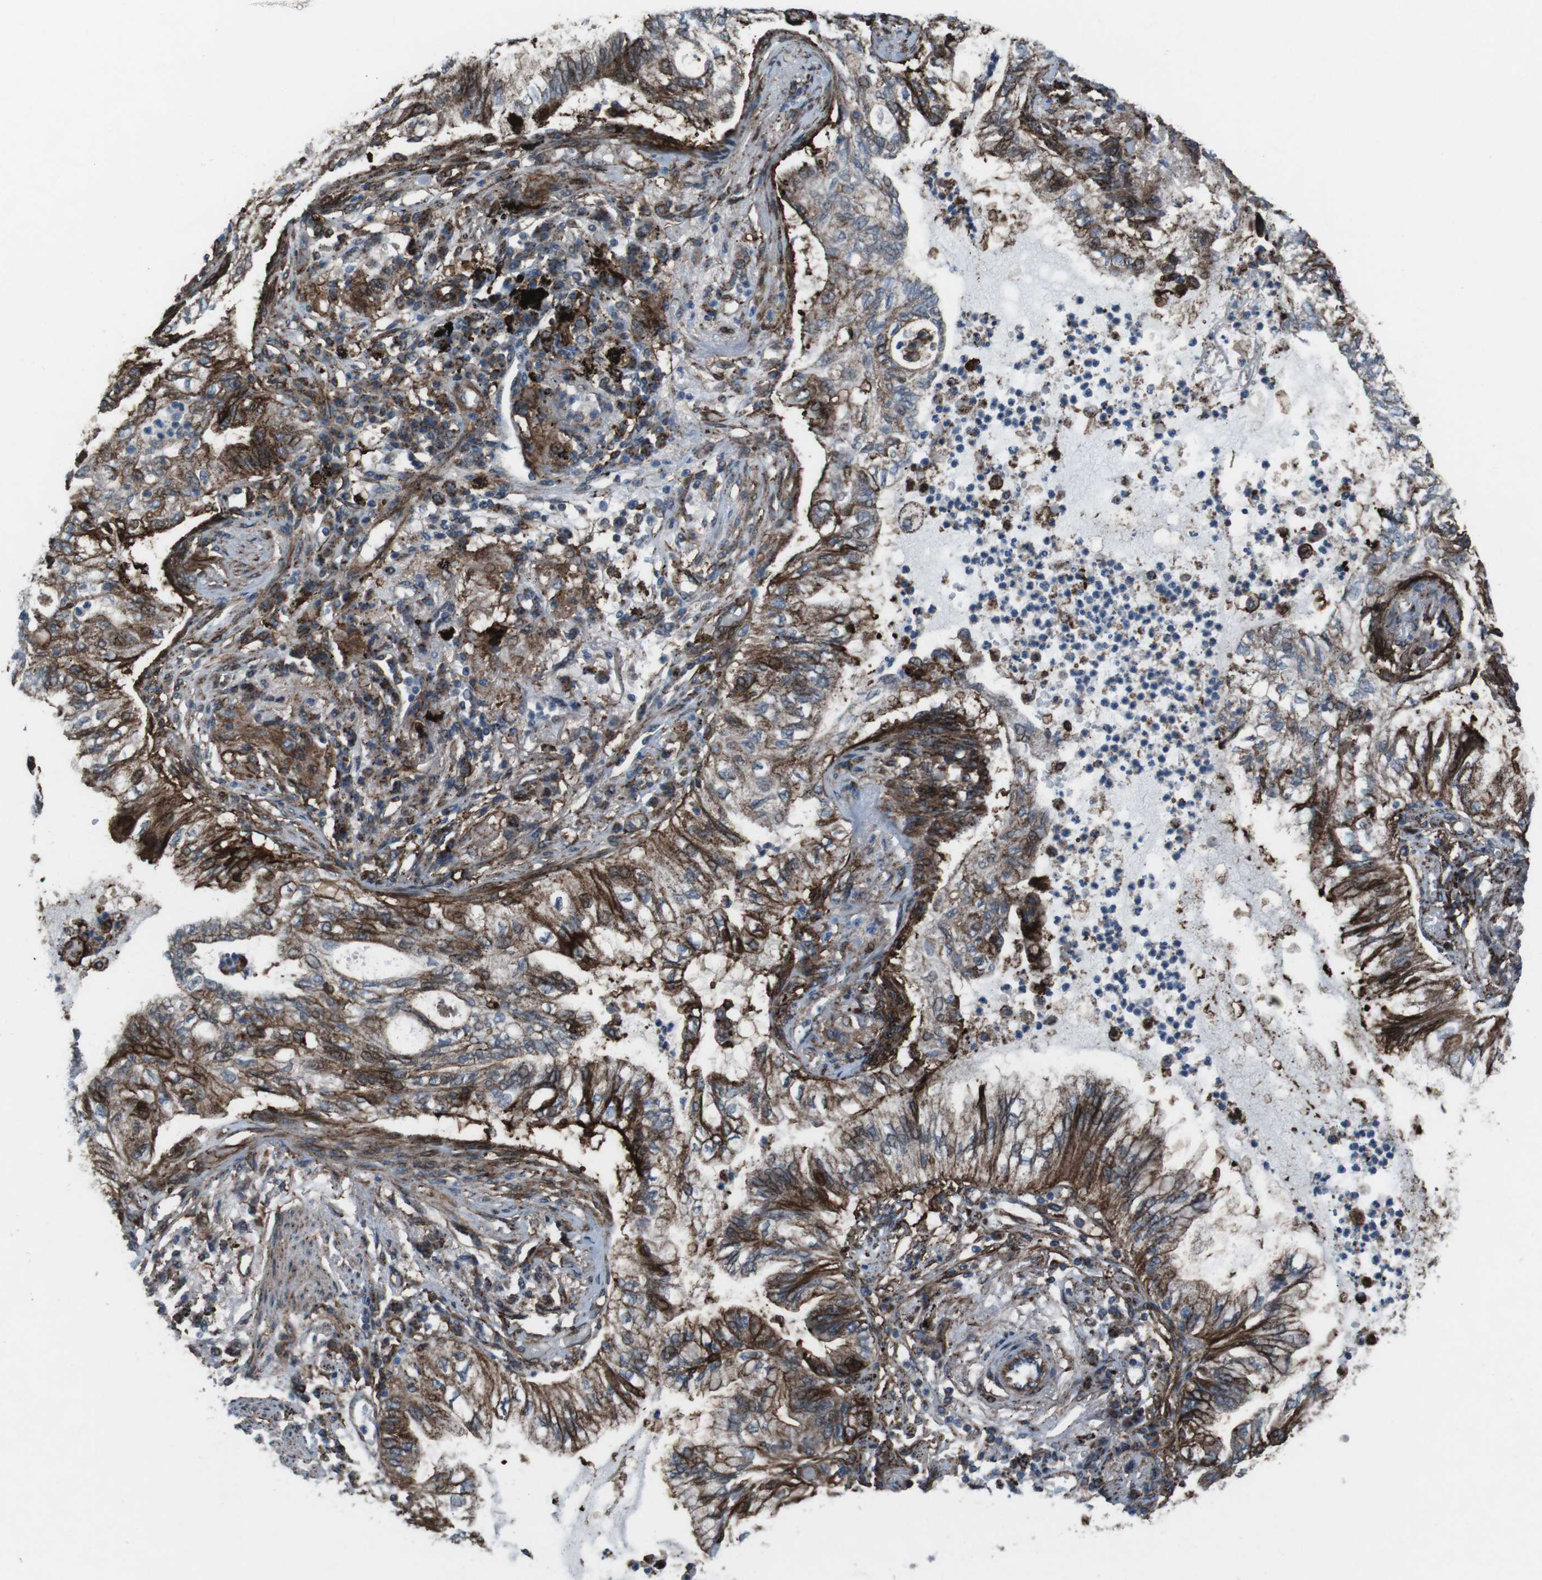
{"staining": {"intensity": "strong", "quantity": ">75%", "location": "cytoplasmic/membranous"}, "tissue": "lung cancer", "cell_type": "Tumor cells", "image_type": "cancer", "snomed": [{"axis": "morphology", "description": "Normal tissue, NOS"}, {"axis": "morphology", "description": "Adenocarcinoma, NOS"}, {"axis": "topography", "description": "Bronchus"}, {"axis": "topography", "description": "Lung"}], "caption": "A brown stain labels strong cytoplasmic/membranous positivity of a protein in adenocarcinoma (lung) tumor cells.", "gene": "GDF10", "patient": {"sex": "female", "age": 70}}